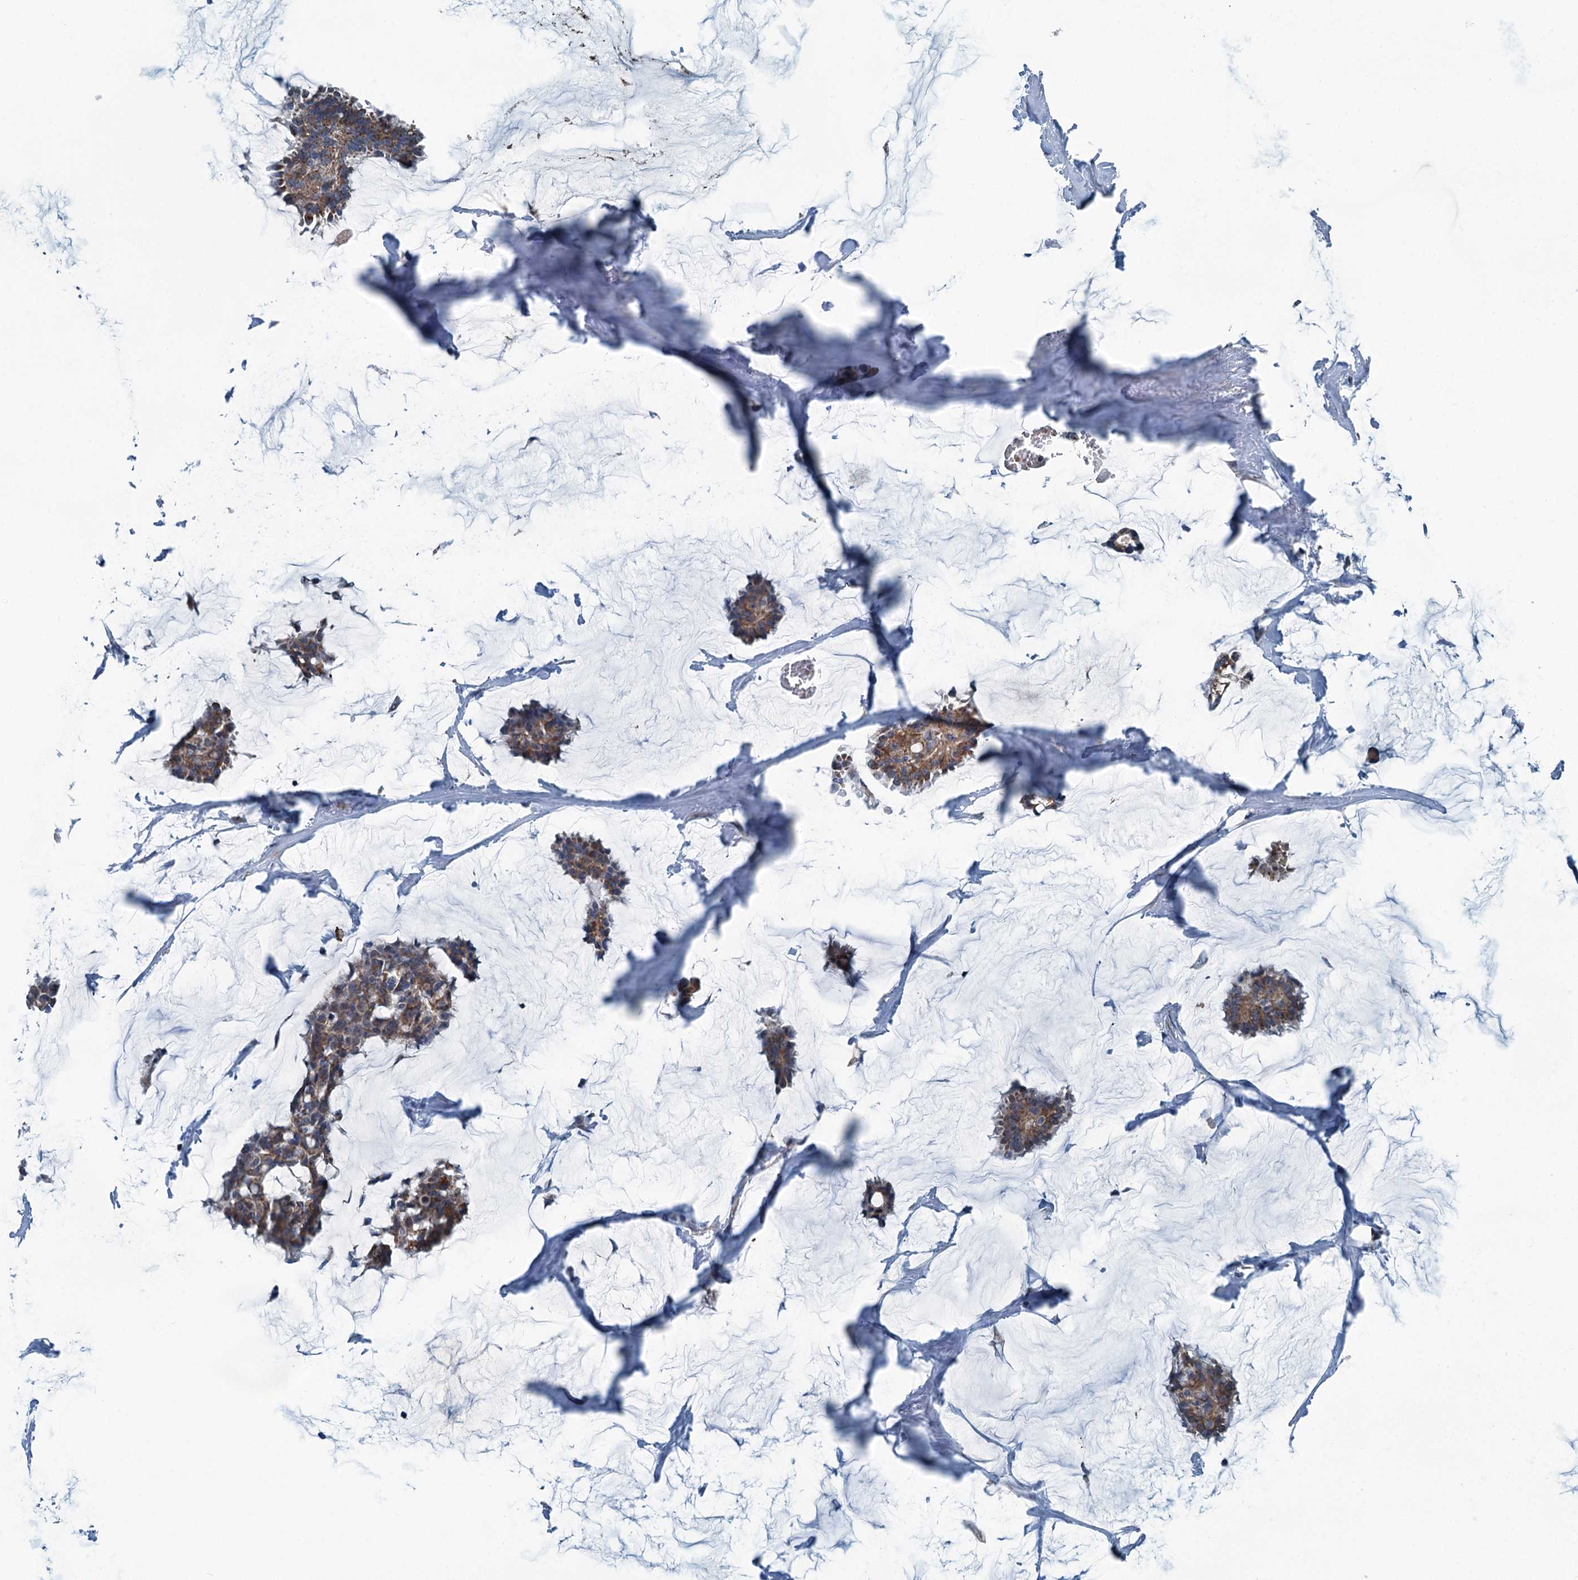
{"staining": {"intensity": "weak", "quantity": ">75%", "location": "cytoplasmic/membranous"}, "tissue": "breast cancer", "cell_type": "Tumor cells", "image_type": "cancer", "snomed": [{"axis": "morphology", "description": "Duct carcinoma"}, {"axis": "topography", "description": "Breast"}], "caption": "Protein staining of breast infiltrating ductal carcinoma tissue shows weak cytoplasmic/membranous expression in approximately >75% of tumor cells.", "gene": "TRPT1", "patient": {"sex": "female", "age": 93}}